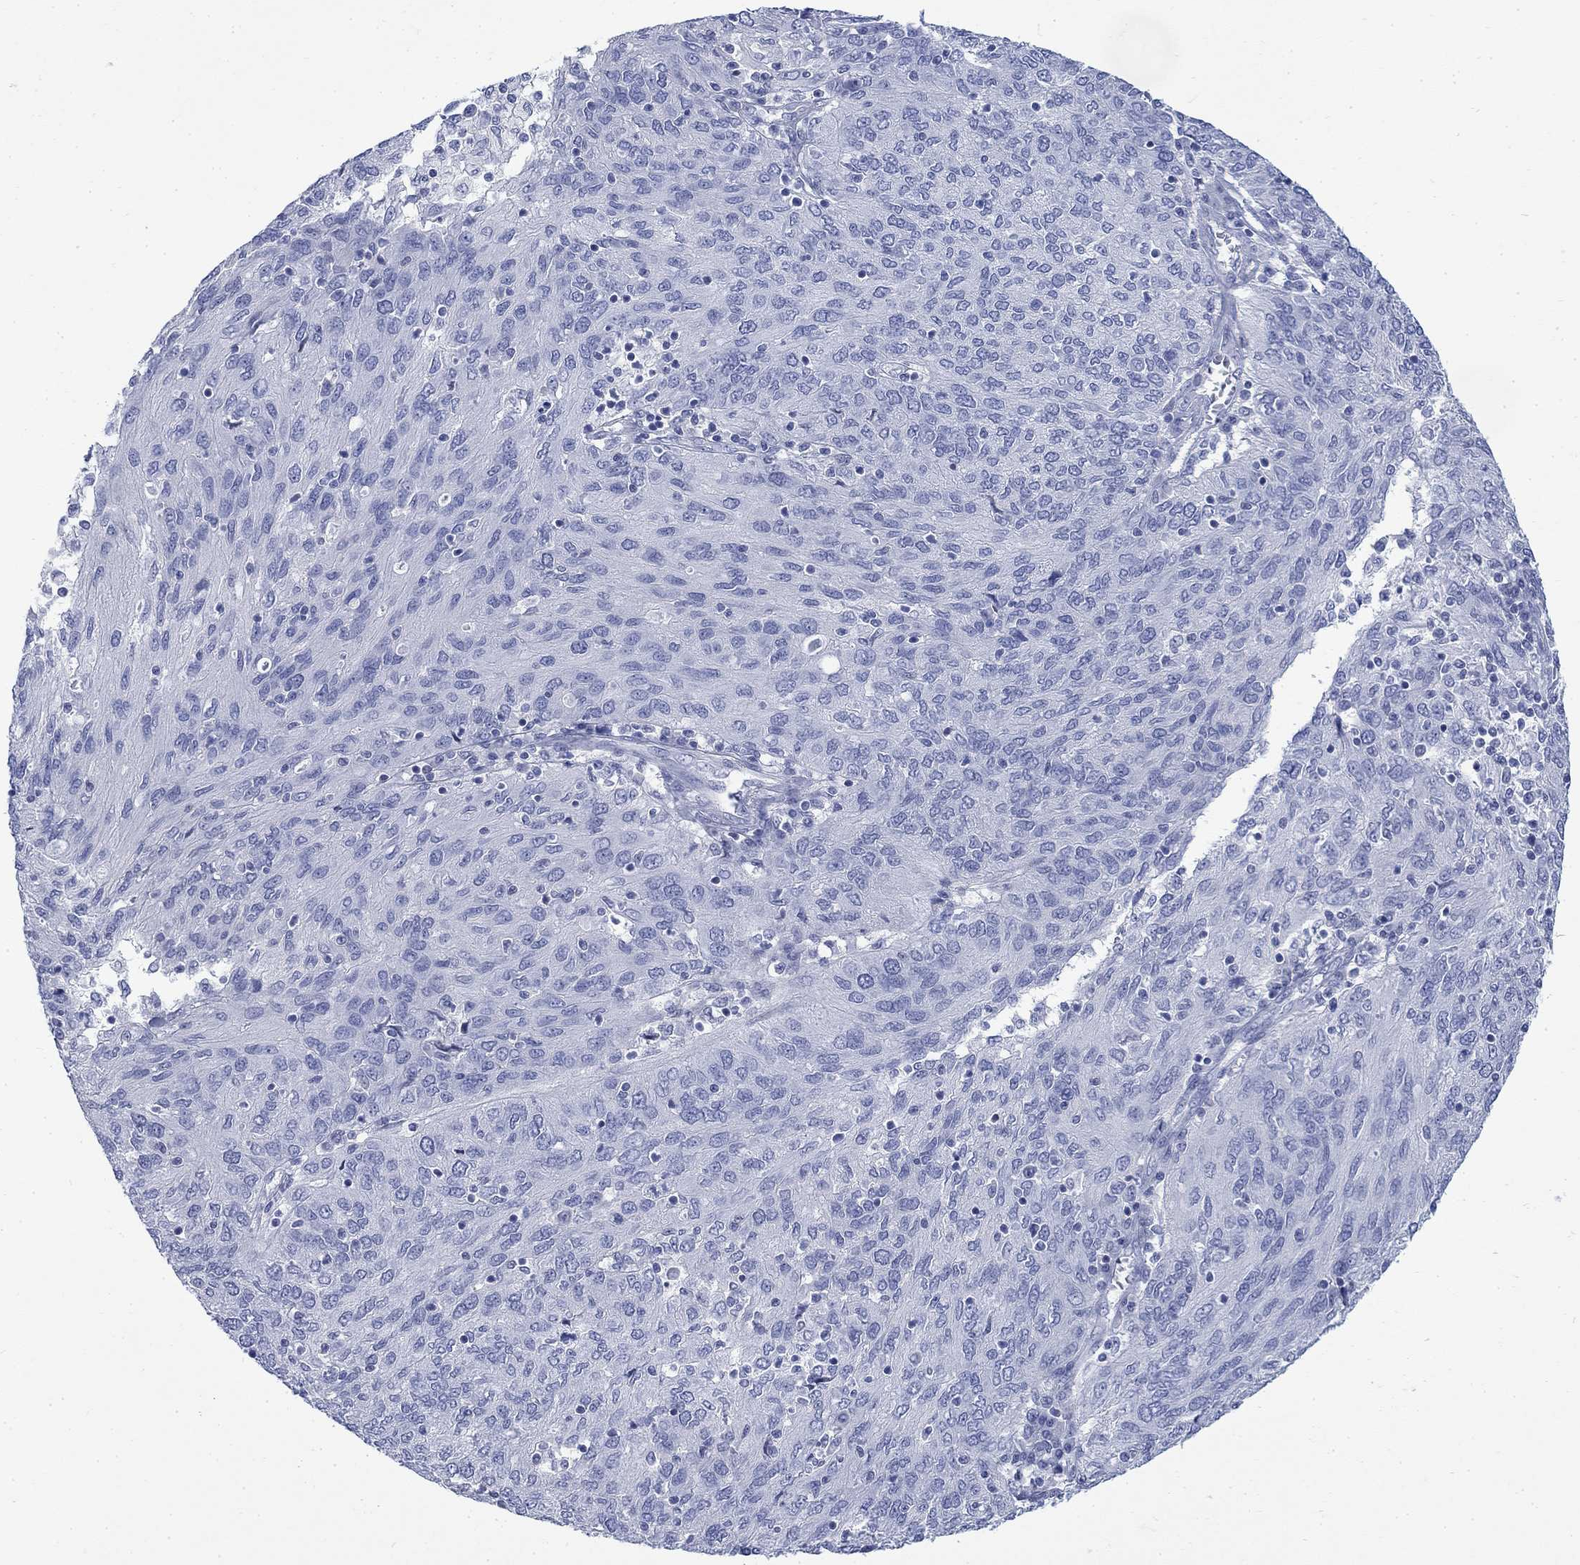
{"staining": {"intensity": "negative", "quantity": "none", "location": "none"}, "tissue": "ovarian cancer", "cell_type": "Tumor cells", "image_type": "cancer", "snomed": [{"axis": "morphology", "description": "Carcinoma, endometroid"}, {"axis": "topography", "description": "Ovary"}], "caption": "IHC micrograph of human ovarian endometroid carcinoma stained for a protein (brown), which demonstrates no expression in tumor cells.", "gene": "IGF2BP3", "patient": {"sex": "female", "age": 50}}